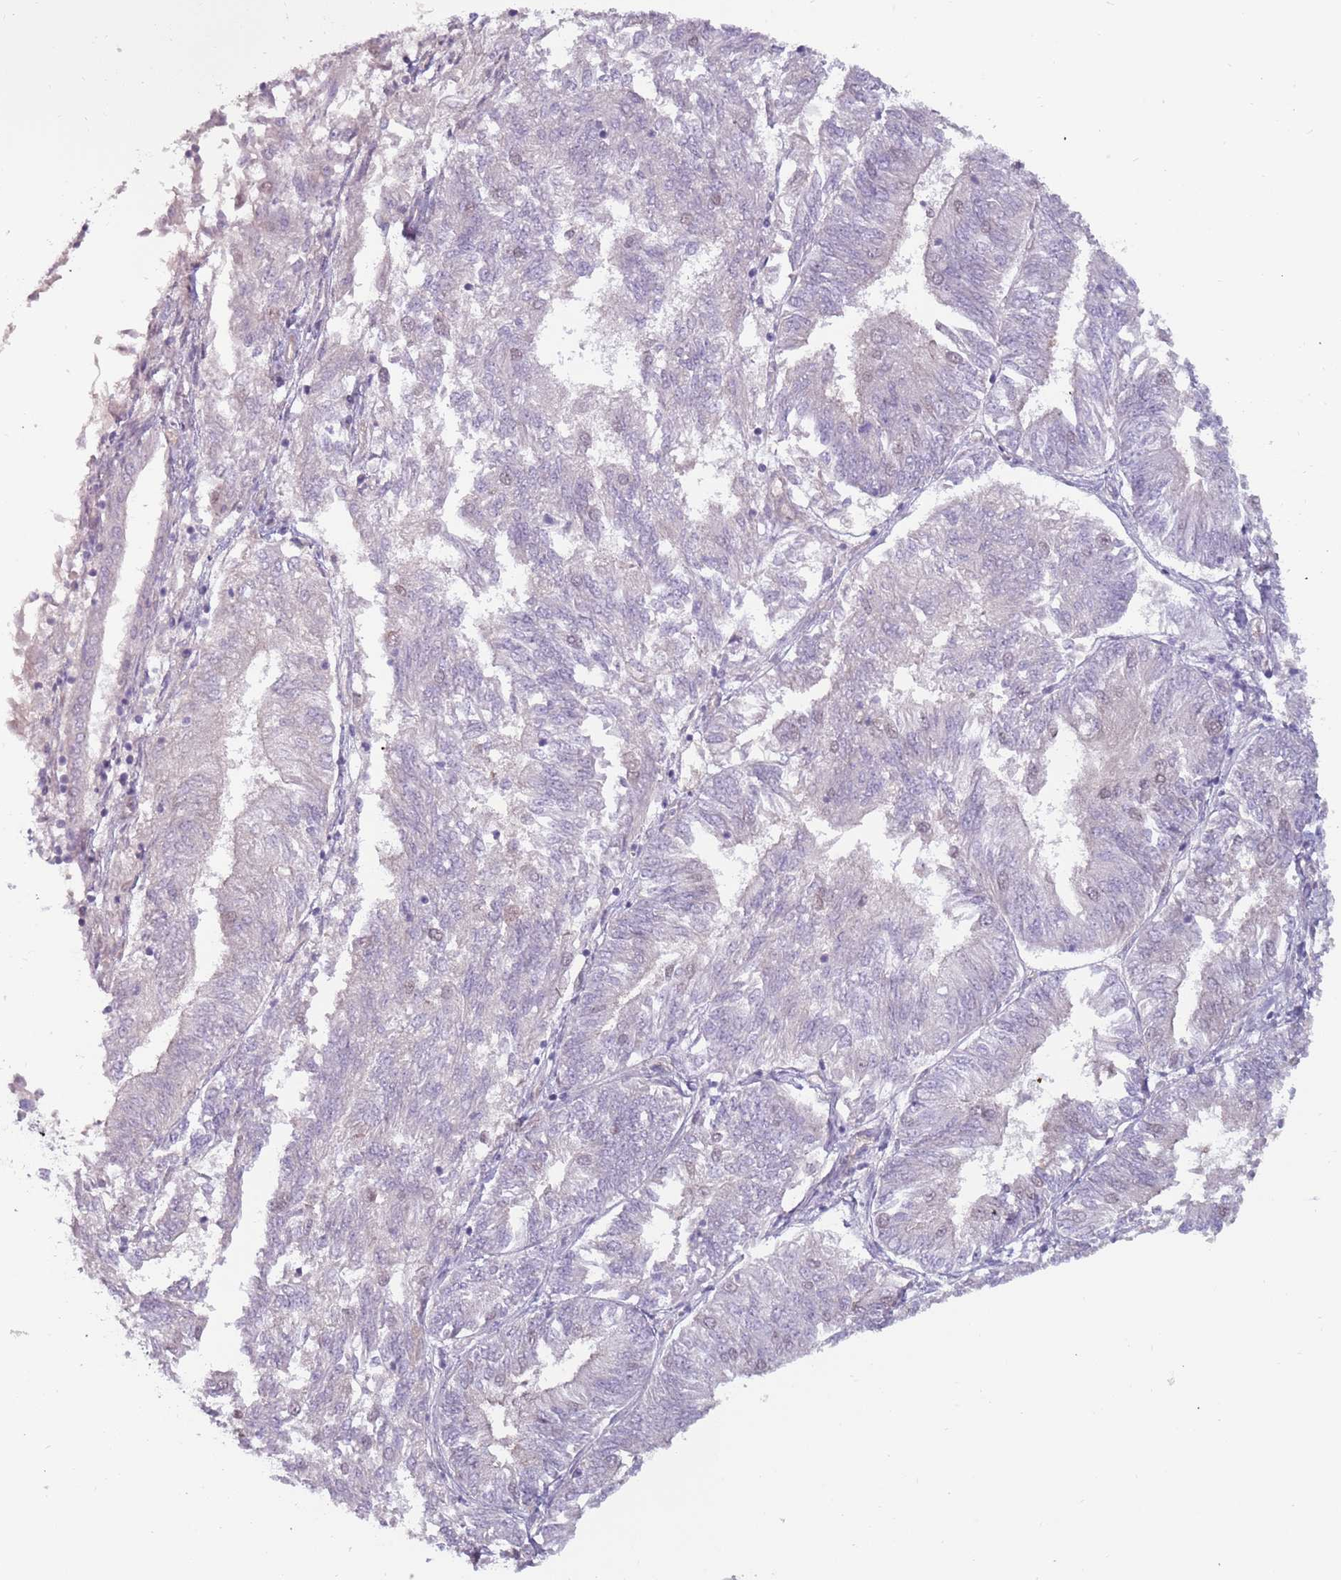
{"staining": {"intensity": "negative", "quantity": "none", "location": "none"}, "tissue": "endometrial cancer", "cell_type": "Tumor cells", "image_type": "cancer", "snomed": [{"axis": "morphology", "description": "Adenocarcinoma, NOS"}, {"axis": "topography", "description": "Endometrium"}], "caption": "The histopathology image demonstrates no staining of tumor cells in endometrial cancer. Brightfield microscopy of immunohistochemistry (IHC) stained with DAB (brown) and hematoxylin (blue), captured at high magnification.", "gene": "RFX2", "patient": {"sex": "female", "age": 58}}